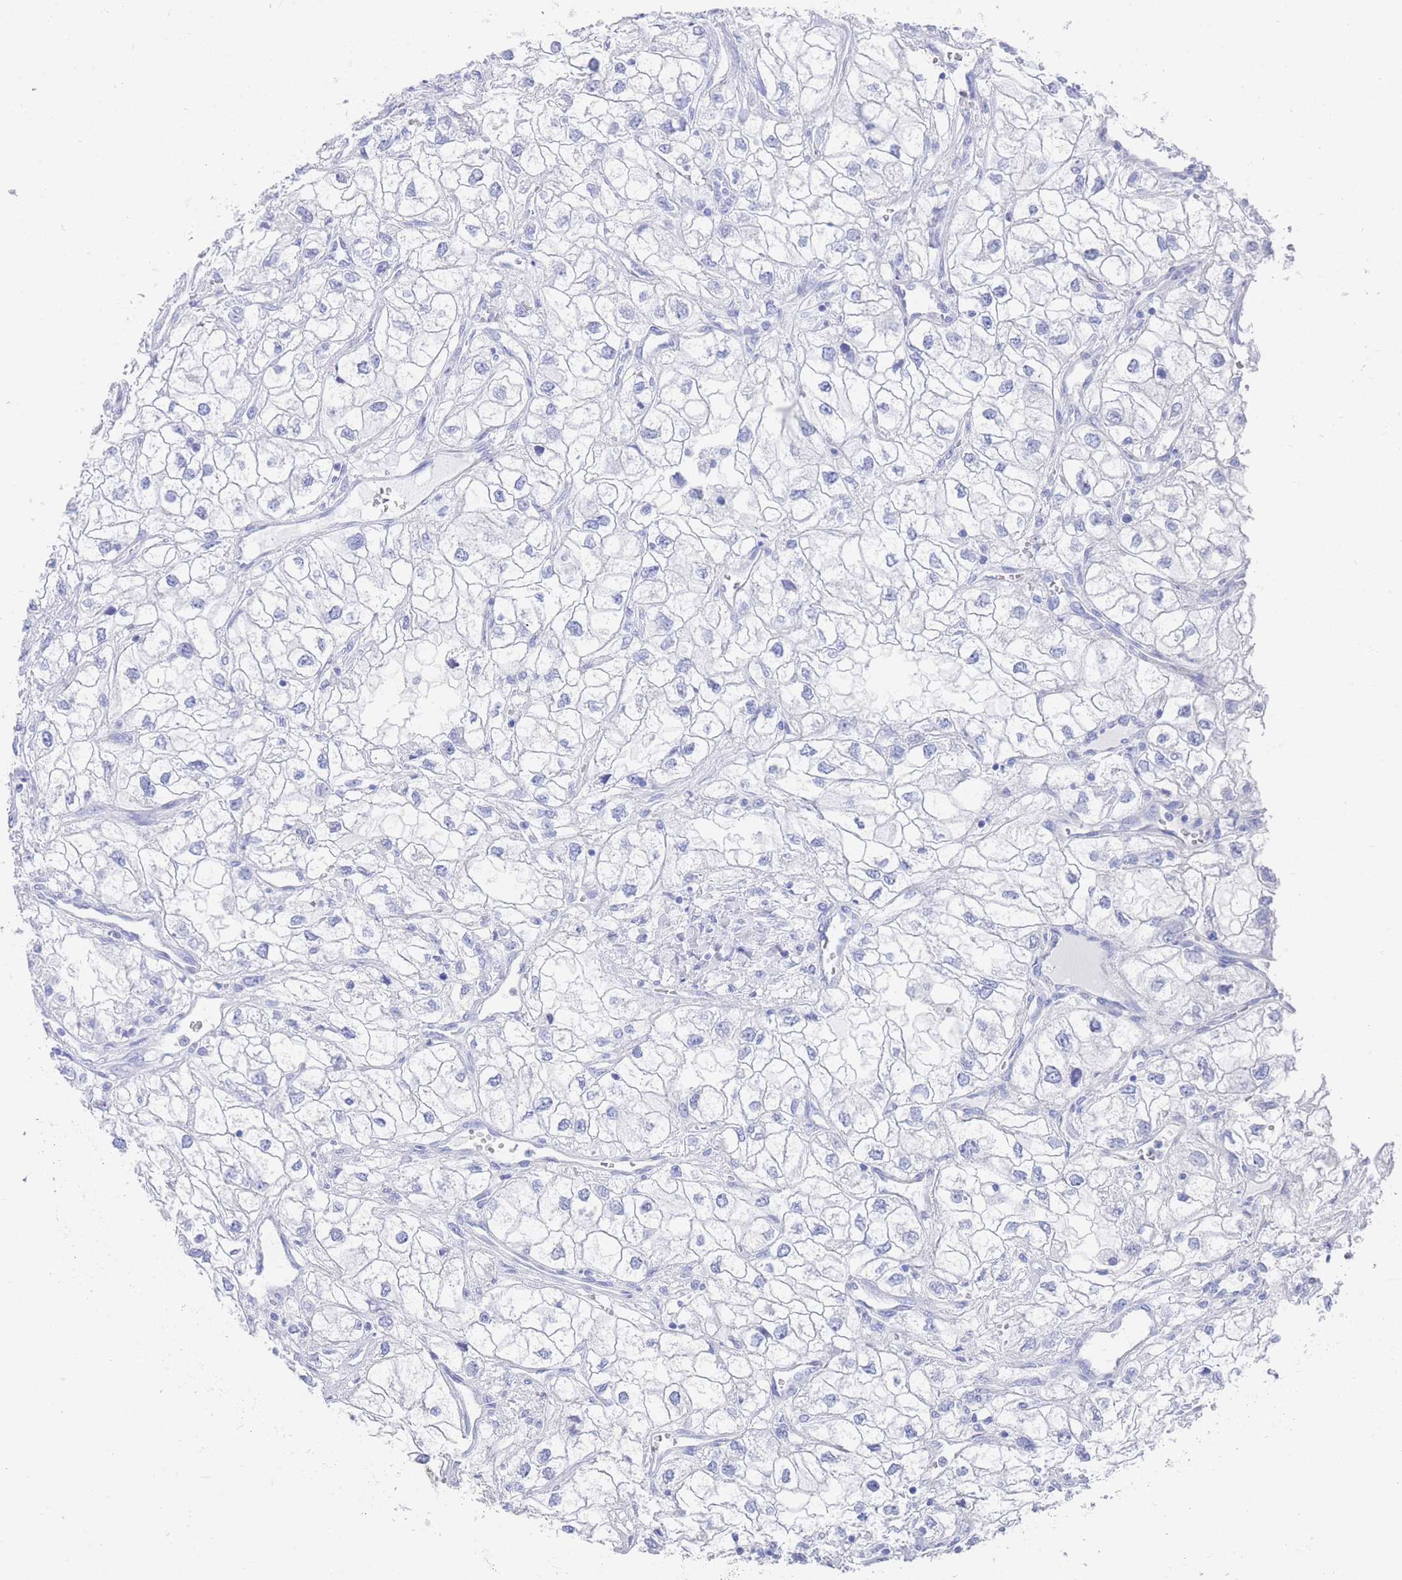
{"staining": {"intensity": "negative", "quantity": "none", "location": "none"}, "tissue": "renal cancer", "cell_type": "Tumor cells", "image_type": "cancer", "snomed": [{"axis": "morphology", "description": "Adenocarcinoma, NOS"}, {"axis": "topography", "description": "Kidney"}], "caption": "Tumor cells show no significant staining in renal cancer.", "gene": "LRRC37A", "patient": {"sex": "male", "age": 59}}